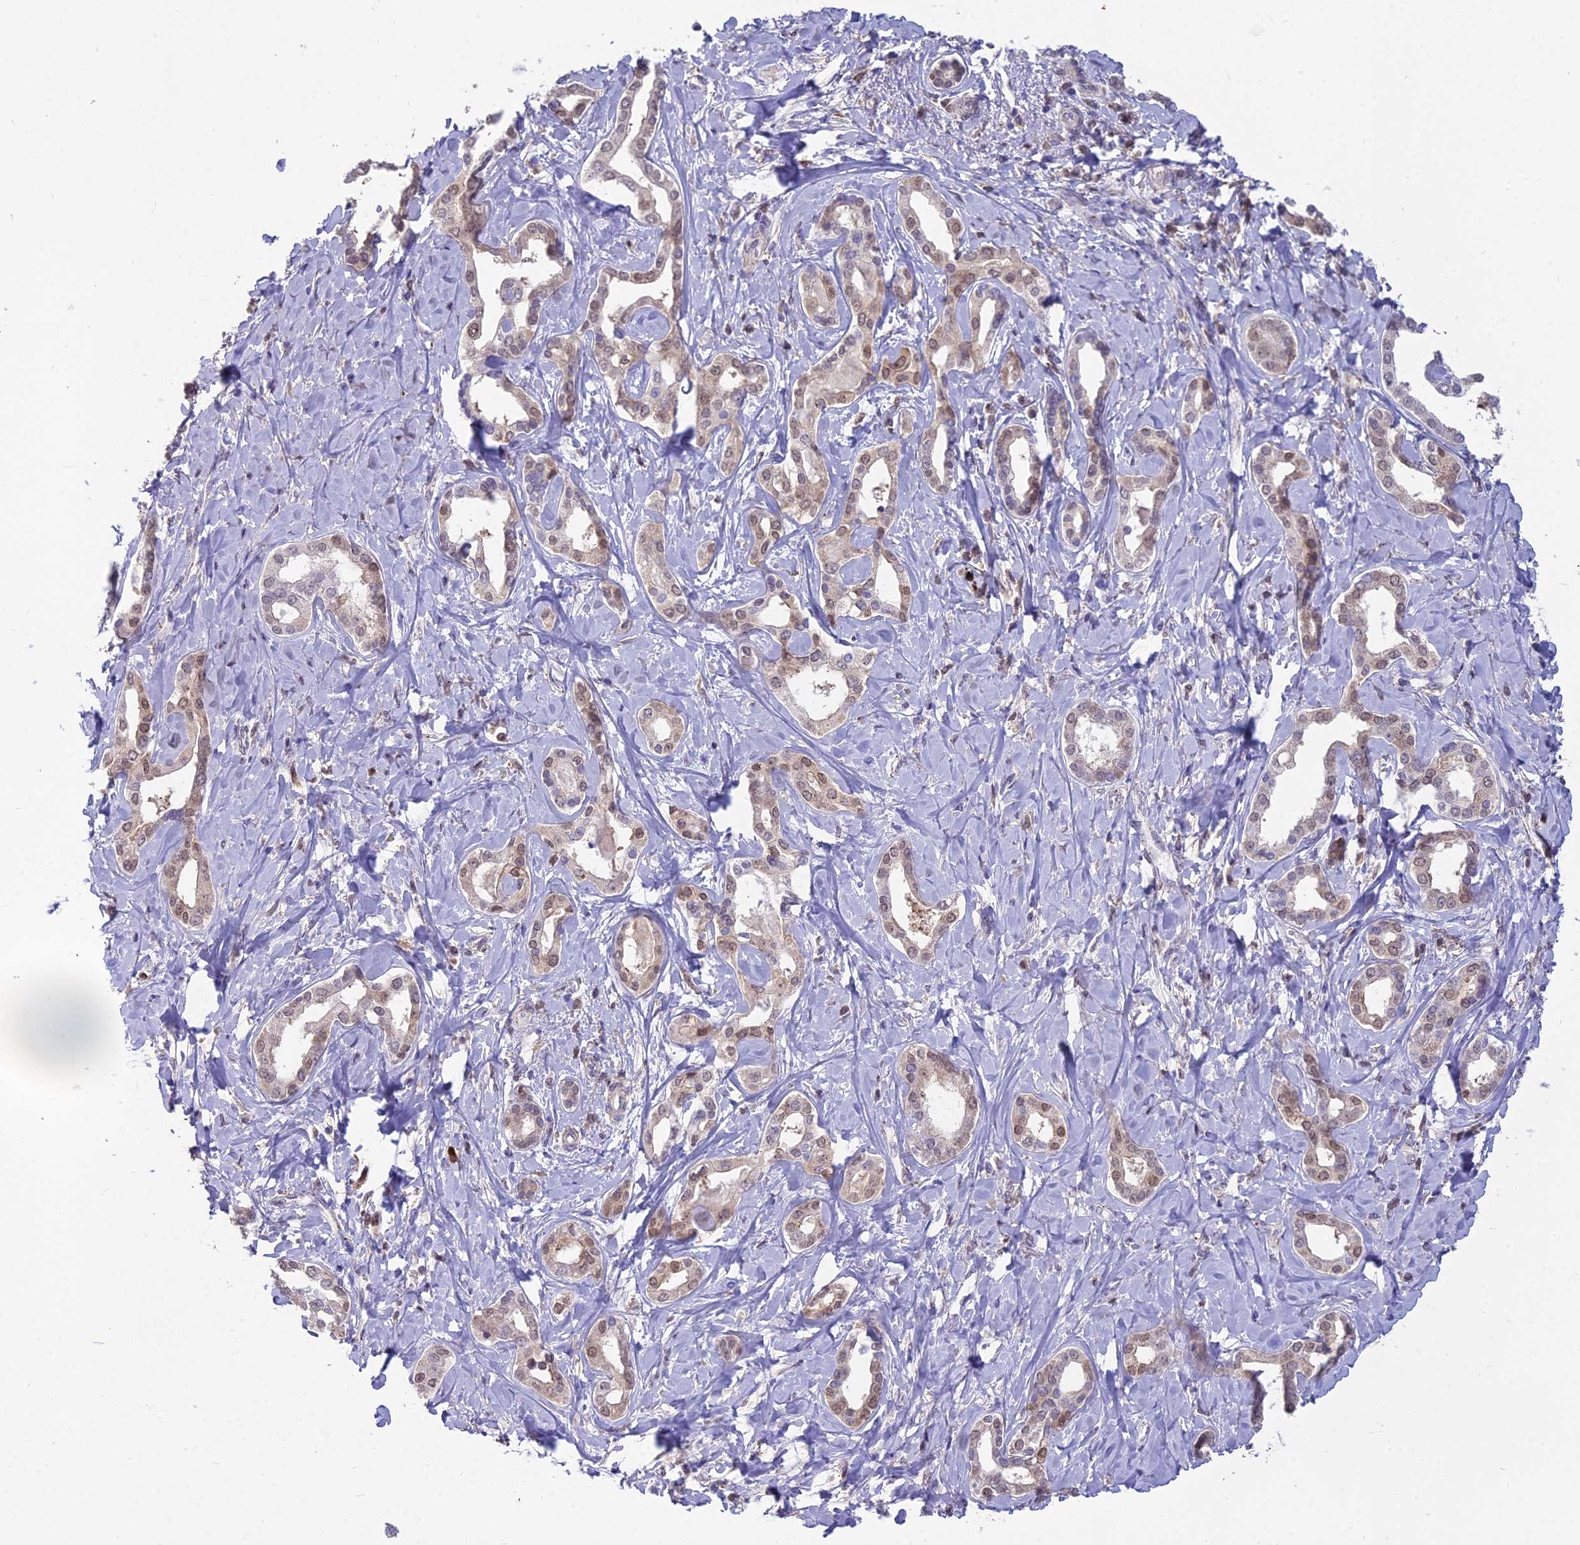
{"staining": {"intensity": "weak", "quantity": ">75%", "location": "cytoplasmic/membranous,nuclear"}, "tissue": "liver cancer", "cell_type": "Tumor cells", "image_type": "cancer", "snomed": [{"axis": "morphology", "description": "Cholangiocarcinoma"}, {"axis": "topography", "description": "Liver"}], "caption": "Weak cytoplasmic/membranous and nuclear staining for a protein is identified in approximately >75% of tumor cells of liver cancer (cholangiocarcinoma) using immunohistochemistry.", "gene": "BLNK", "patient": {"sex": "female", "age": 77}}